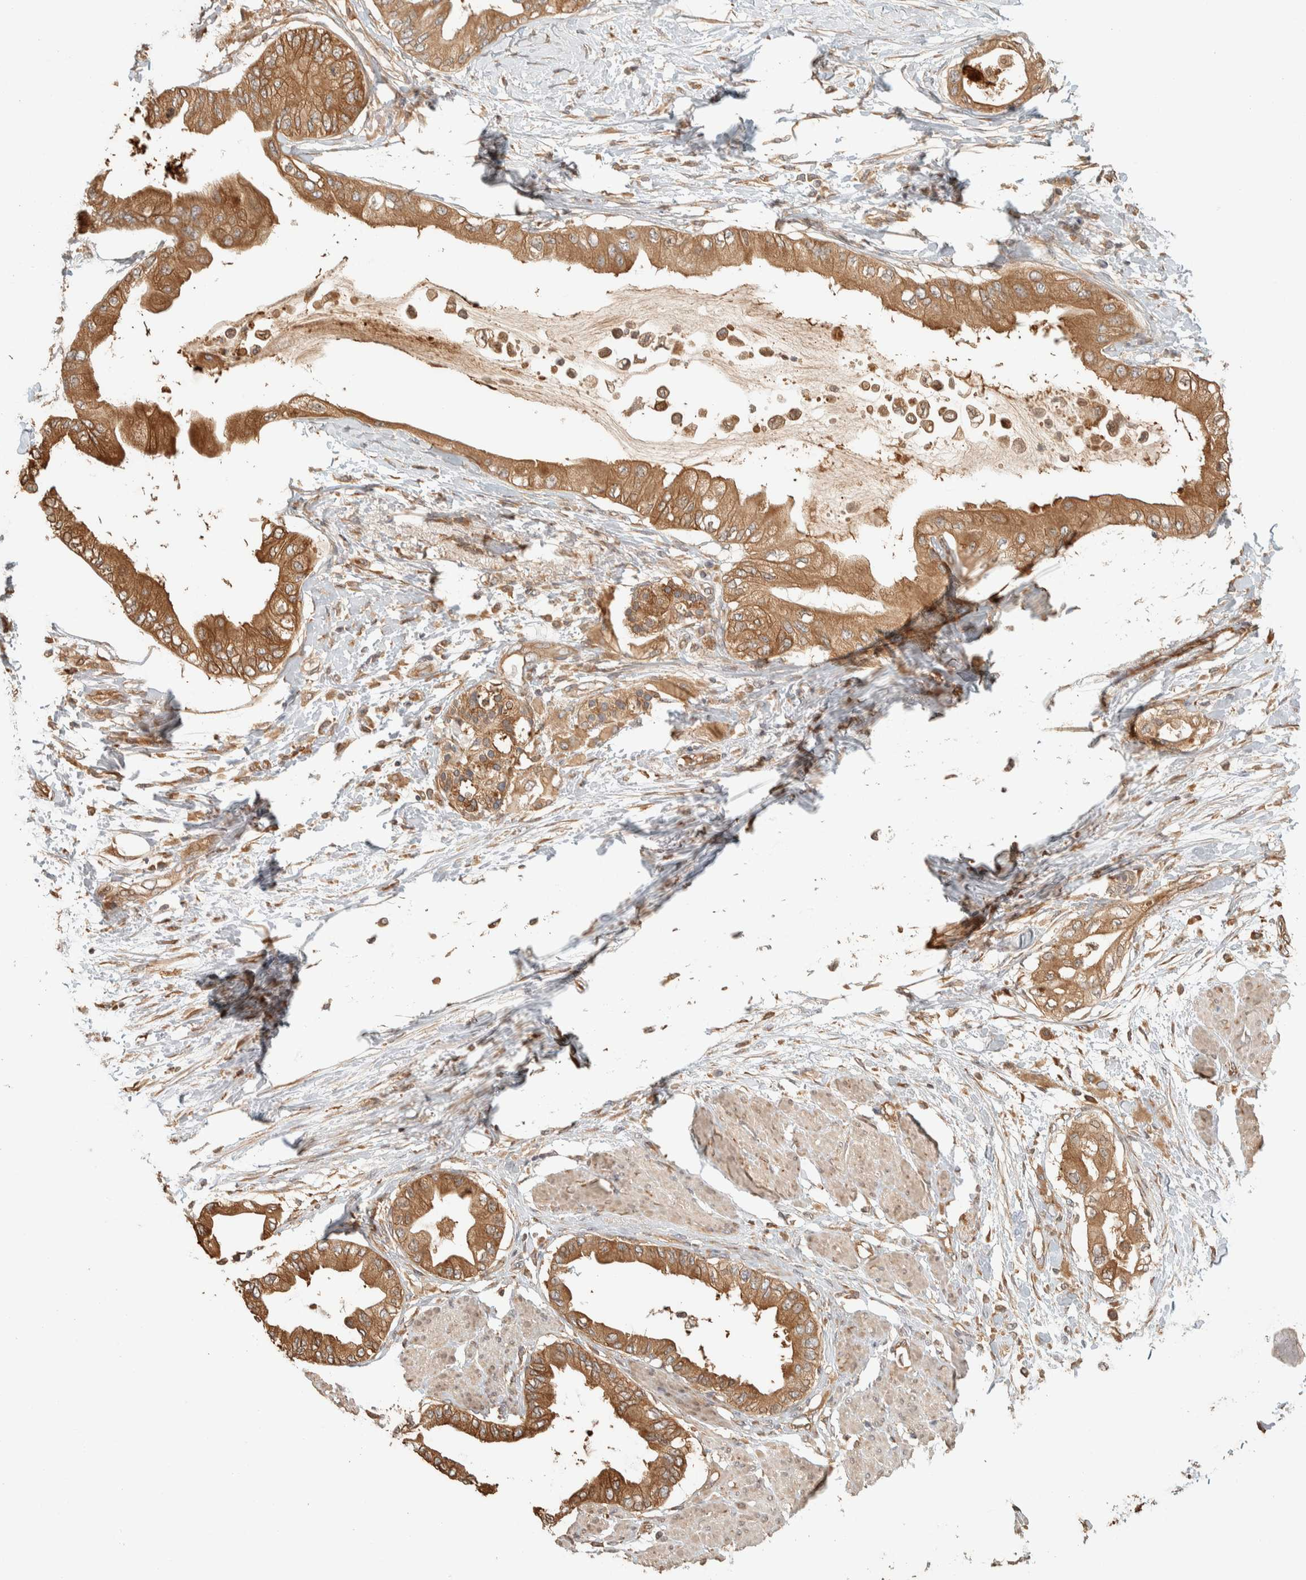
{"staining": {"intensity": "moderate", "quantity": ">75%", "location": "cytoplasmic/membranous"}, "tissue": "pancreatic cancer", "cell_type": "Tumor cells", "image_type": "cancer", "snomed": [{"axis": "morphology", "description": "Normal tissue, NOS"}, {"axis": "morphology", "description": "Adenocarcinoma, NOS"}, {"axis": "topography", "description": "Pancreas"}, {"axis": "topography", "description": "Duodenum"}], "caption": "The histopathology image reveals staining of pancreatic cancer, revealing moderate cytoplasmic/membranous protein positivity (brown color) within tumor cells.", "gene": "EXOC7", "patient": {"sex": "female", "age": 60}}